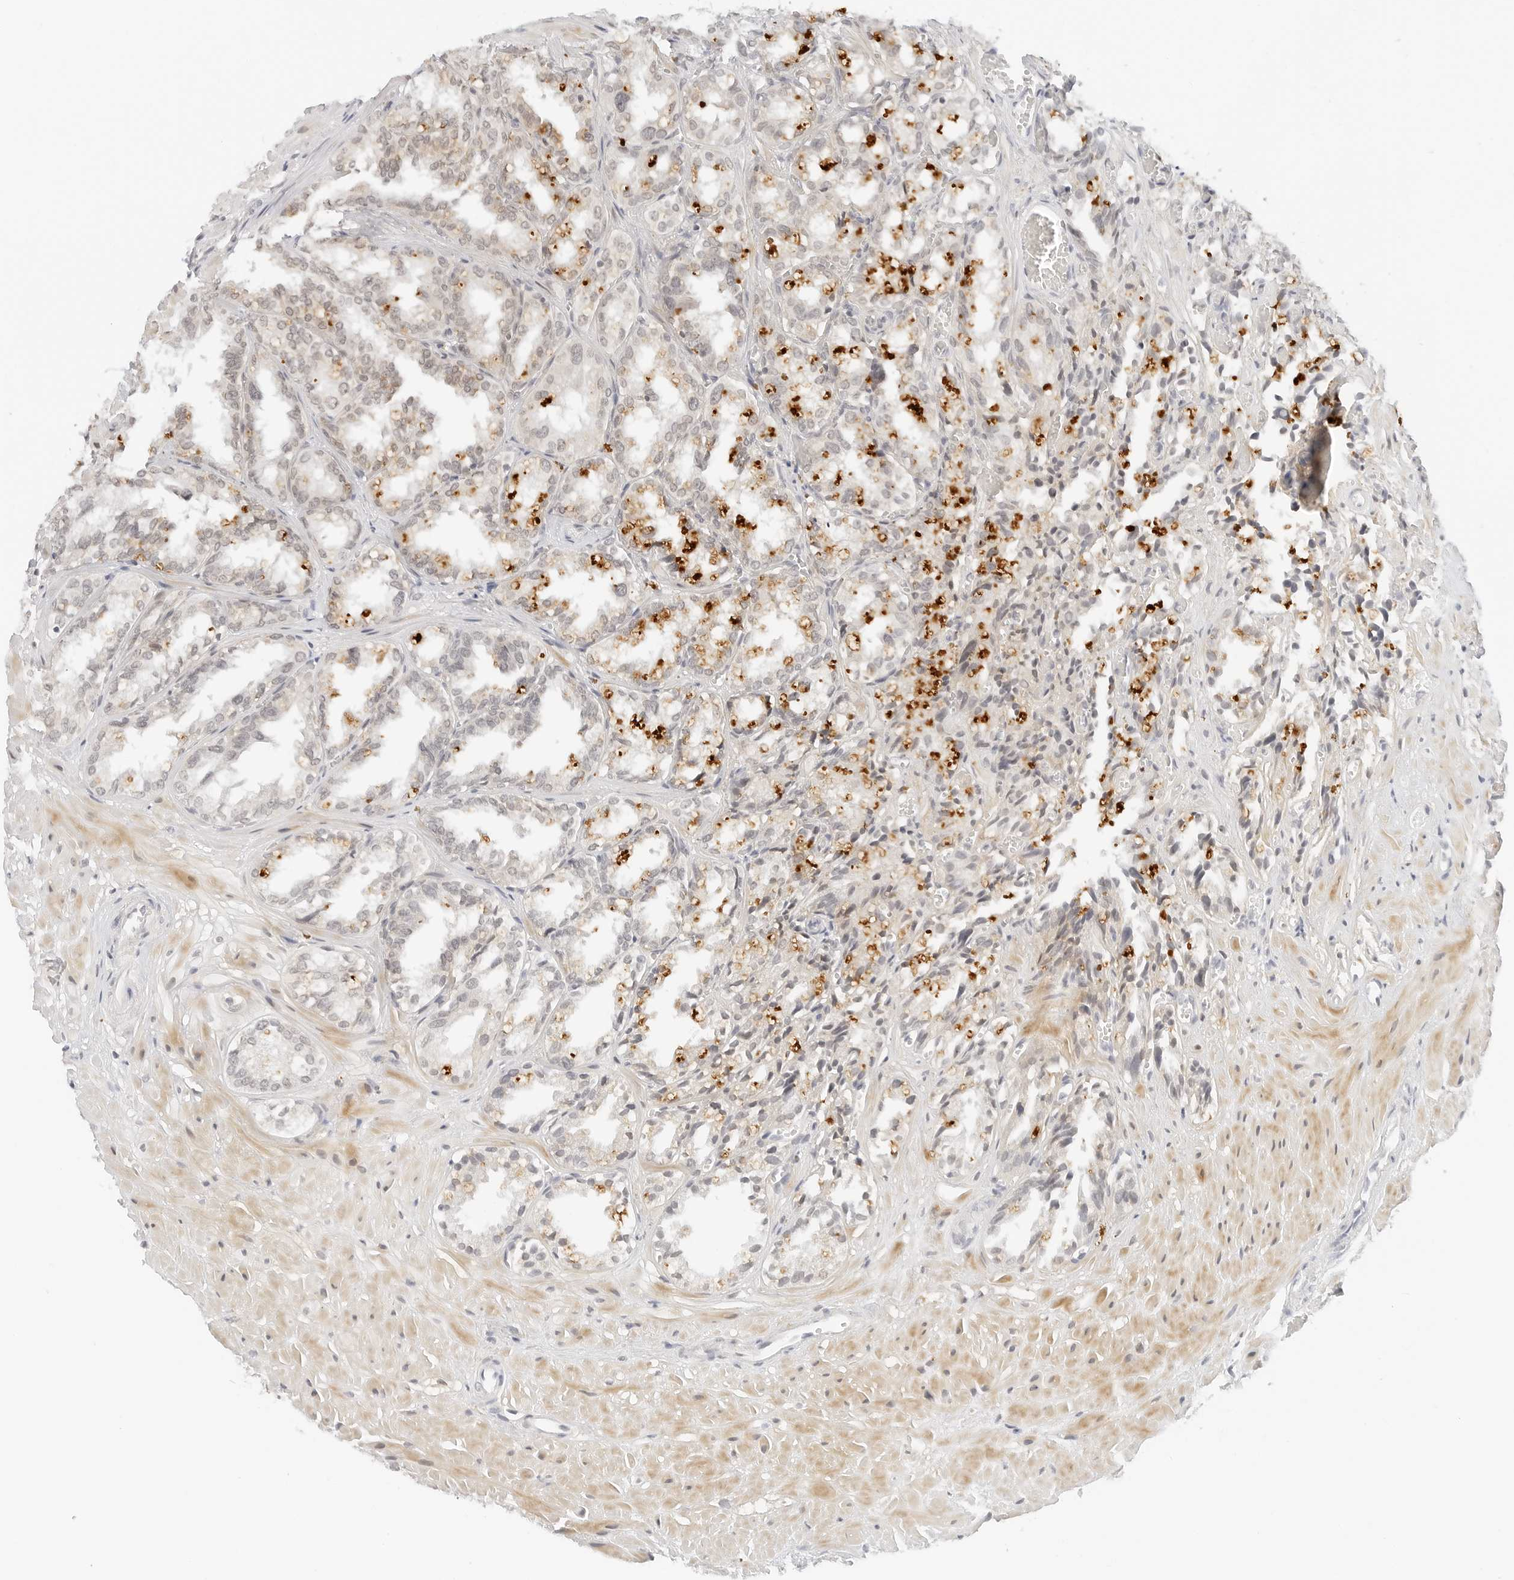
{"staining": {"intensity": "weak", "quantity": "25%-75%", "location": "cytoplasmic/membranous,nuclear"}, "tissue": "seminal vesicle", "cell_type": "Glandular cells", "image_type": "normal", "snomed": [{"axis": "morphology", "description": "Normal tissue, NOS"}, {"axis": "topography", "description": "Prostate"}, {"axis": "topography", "description": "Seminal veicle"}], "caption": "Immunohistochemistry staining of unremarkable seminal vesicle, which demonstrates low levels of weak cytoplasmic/membranous,nuclear staining in about 25%-75% of glandular cells indicating weak cytoplasmic/membranous,nuclear protein staining. The staining was performed using DAB (3,3'-diaminobenzidine) (brown) for protein detection and nuclei were counterstained in hematoxylin (blue).", "gene": "NEO1", "patient": {"sex": "male", "age": 51}}